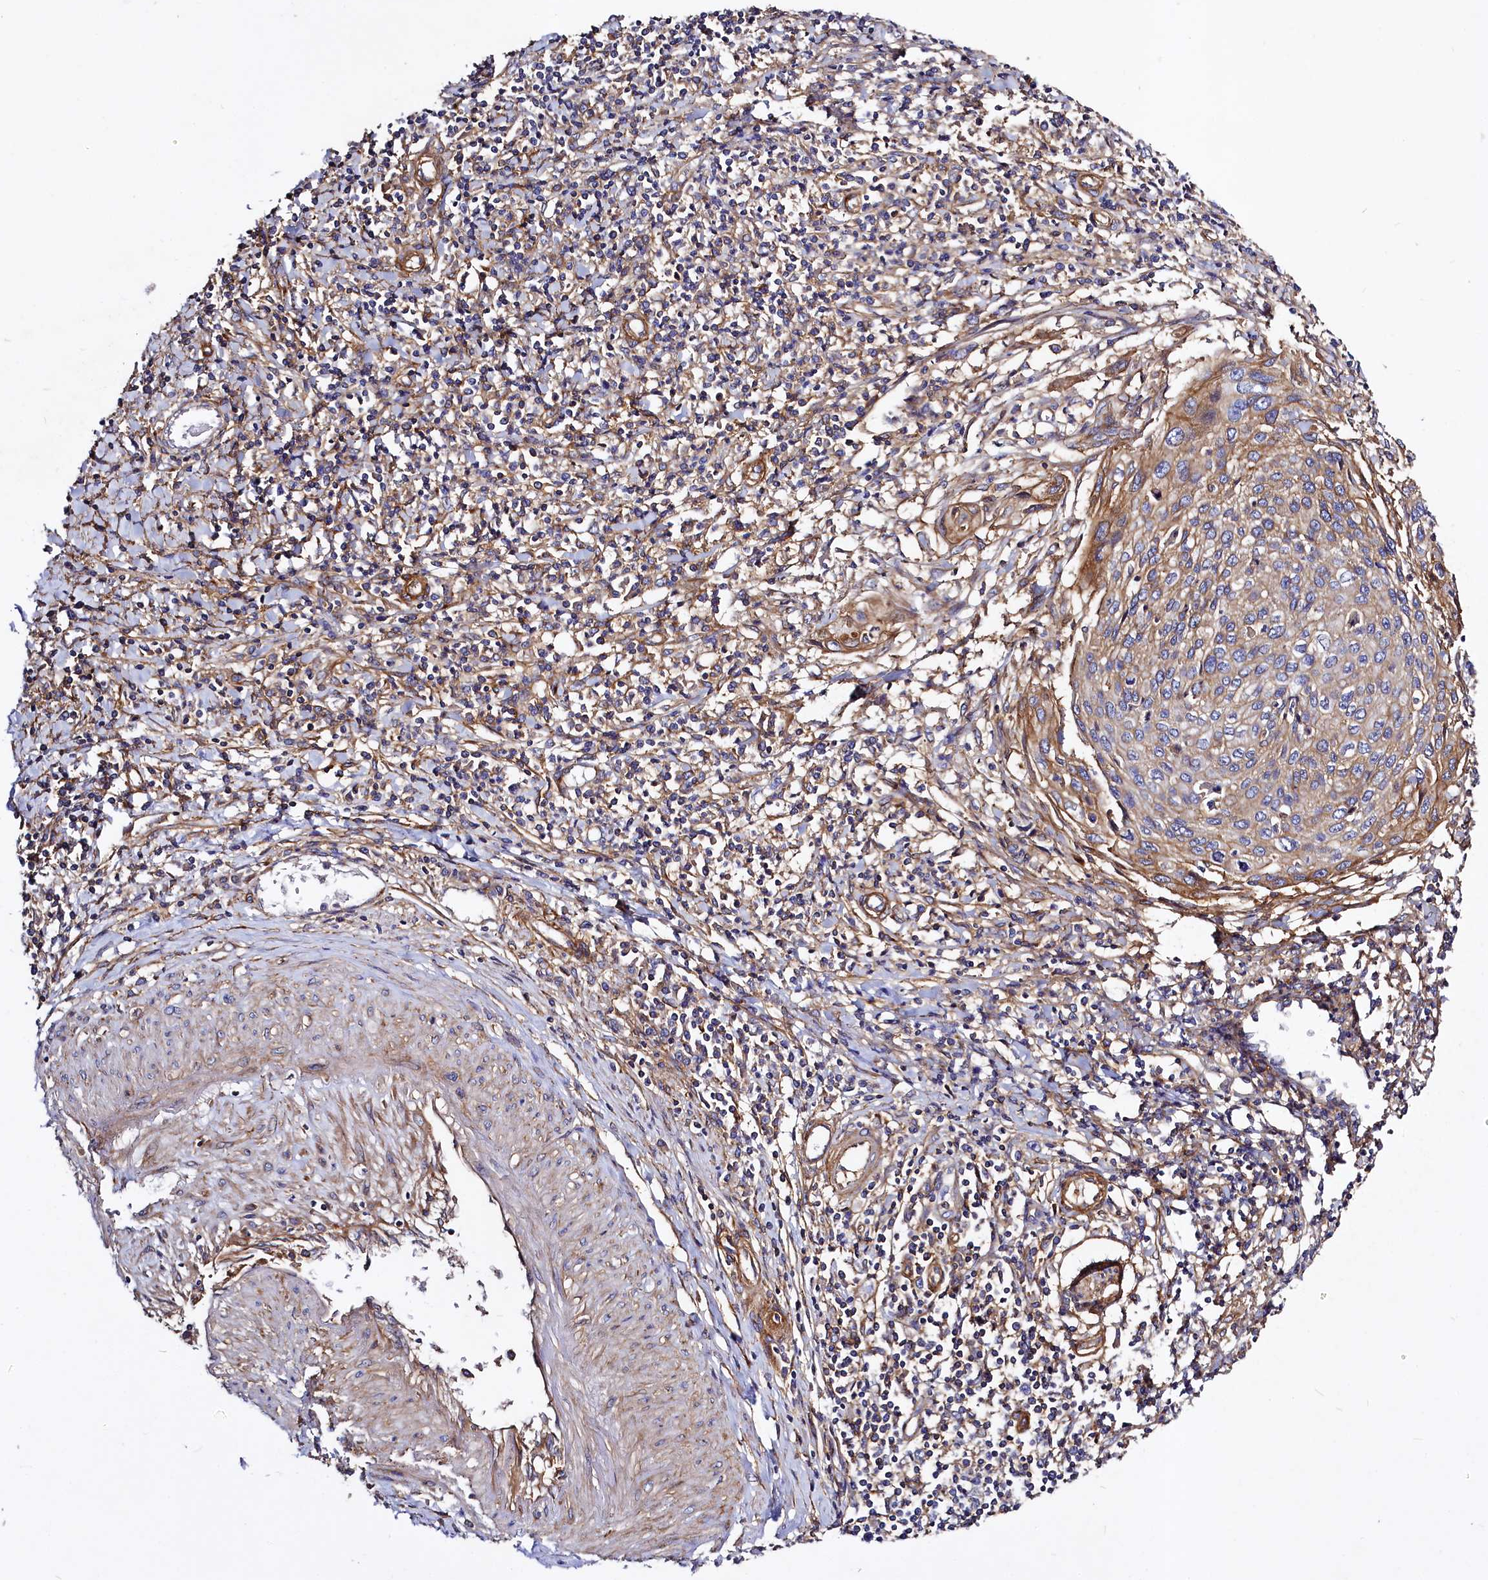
{"staining": {"intensity": "moderate", "quantity": "<25%", "location": "cytoplasmic/membranous"}, "tissue": "cervical cancer", "cell_type": "Tumor cells", "image_type": "cancer", "snomed": [{"axis": "morphology", "description": "Squamous cell carcinoma, NOS"}, {"axis": "topography", "description": "Cervix"}], "caption": "A brown stain highlights moderate cytoplasmic/membranous staining of a protein in squamous cell carcinoma (cervical) tumor cells.", "gene": "ANO6", "patient": {"sex": "female", "age": 32}}